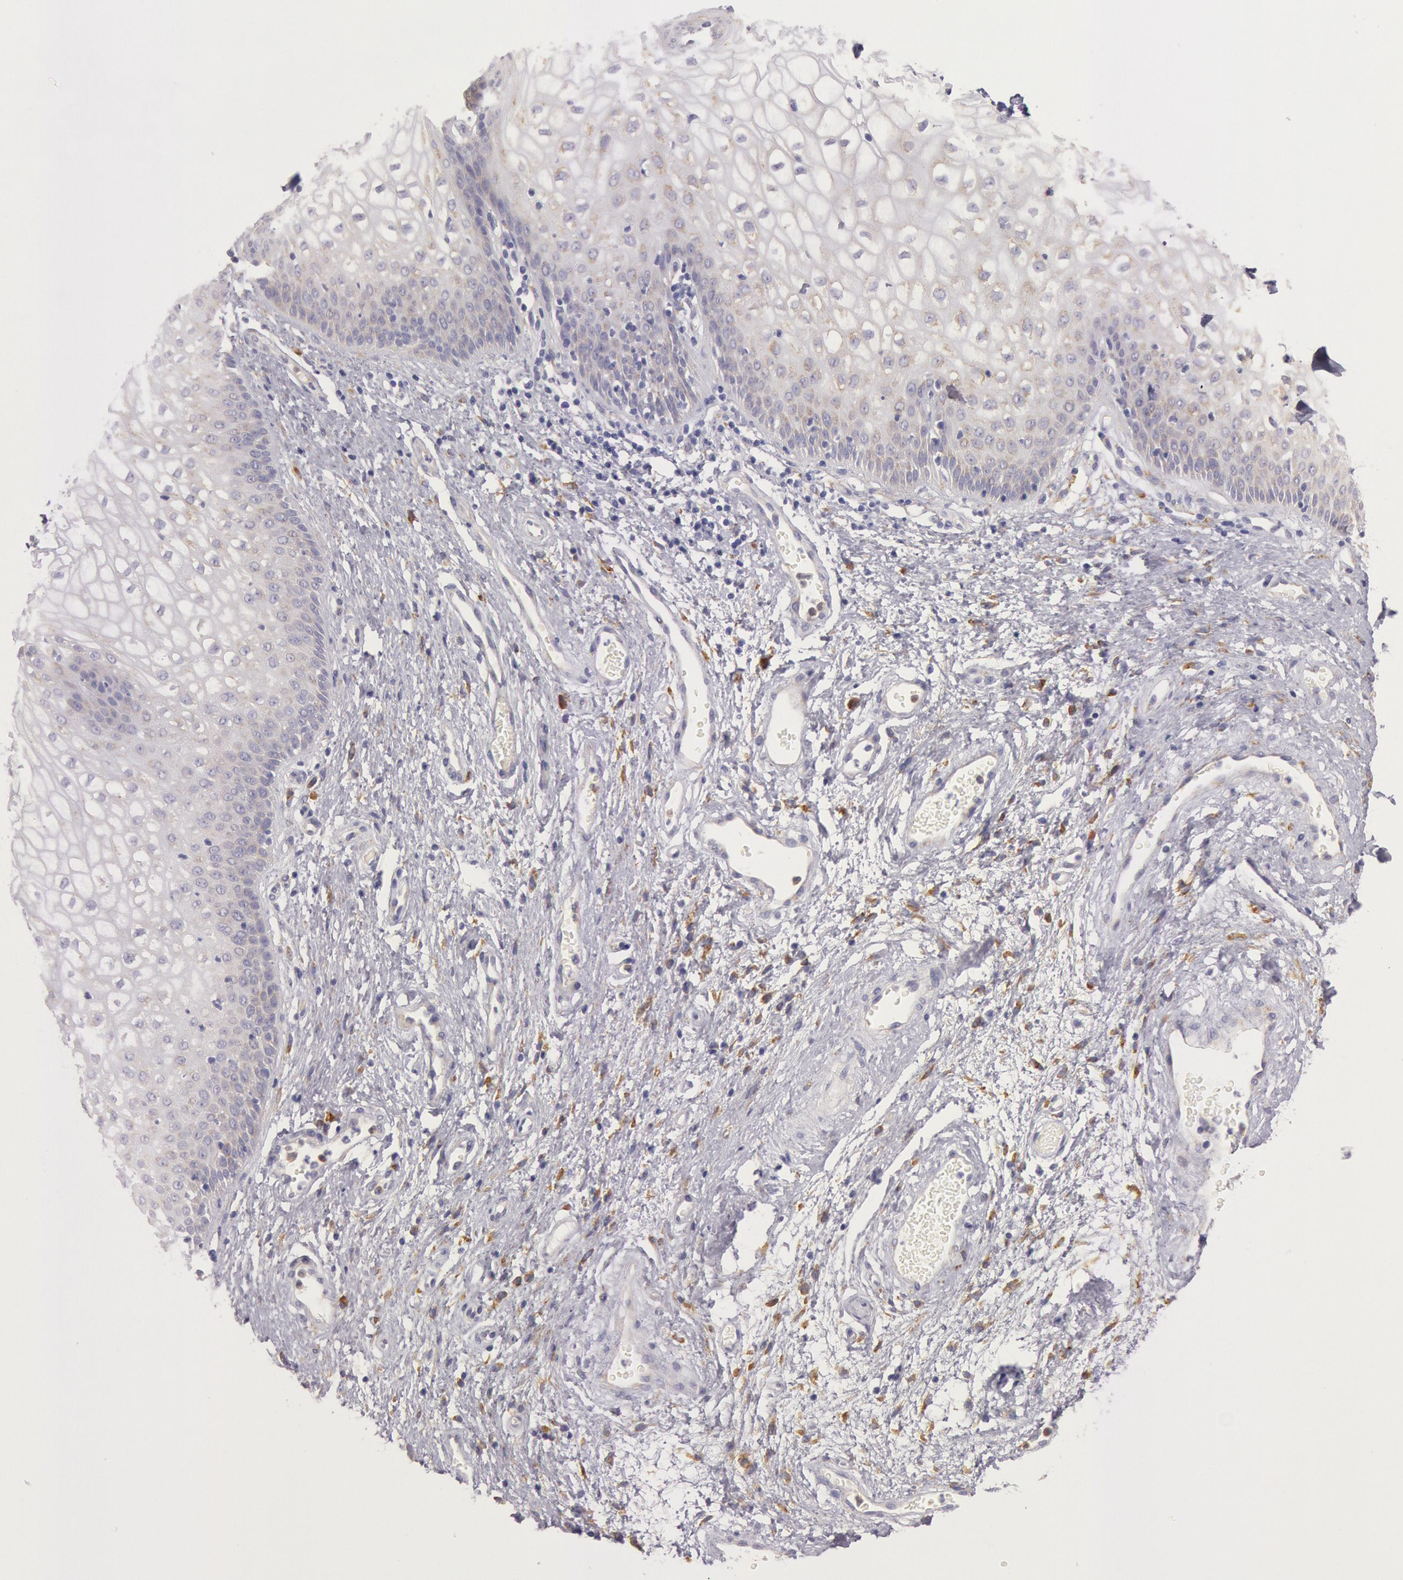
{"staining": {"intensity": "weak", "quantity": "25%-75%", "location": "cytoplasmic/membranous"}, "tissue": "vagina", "cell_type": "Squamous epithelial cells", "image_type": "normal", "snomed": [{"axis": "morphology", "description": "Normal tissue, NOS"}, {"axis": "topography", "description": "Vagina"}], "caption": "Unremarkable vagina was stained to show a protein in brown. There is low levels of weak cytoplasmic/membranous expression in approximately 25%-75% of squamous epithelial cells.", "gene": "CIDEB", "patient": {"sex": "female", "age": 34}}